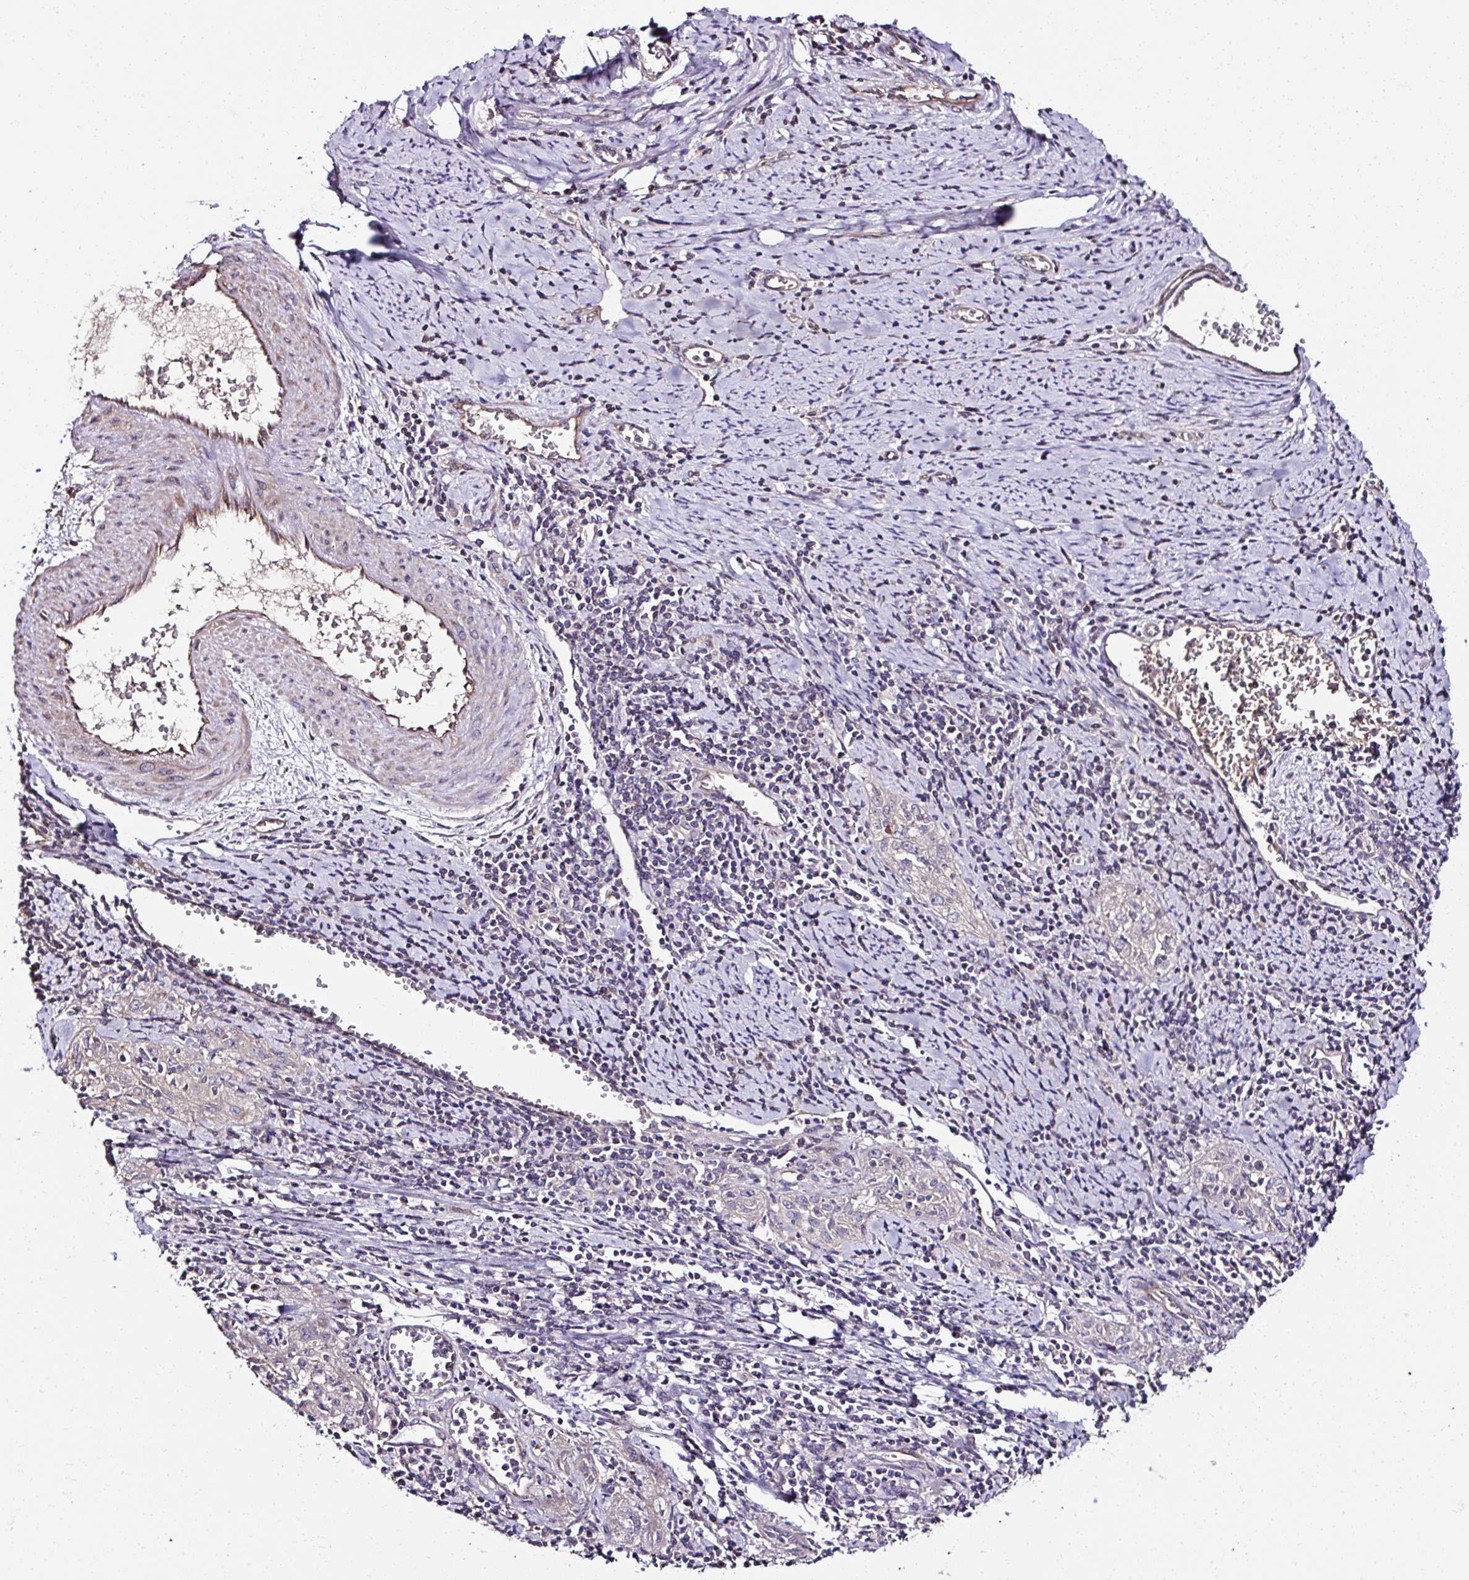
{"staining": {"intensity": "weak", "quantity": "<25%", "location": "cytoplasmic/membranous"}, "tissue": "cervical cancer", "cell_type": "Tumor cells", "image_type": "cancer", "snomed": [{"axis": "morphology", "description": "Squamous cell carcinoma, NOS"}, {"axis": "topography", "description": "Cervix"}], "caption": "This histopathology image is of squamous cell carcinoma (cervical) stained with immunohistochemistry (IHC) to label a protein in brown with the nuclei are counter-stained blue. There is no staining in tumor cells.", "gene": "CCDC85C", "patient": {"sex": "female", "age": 57}}